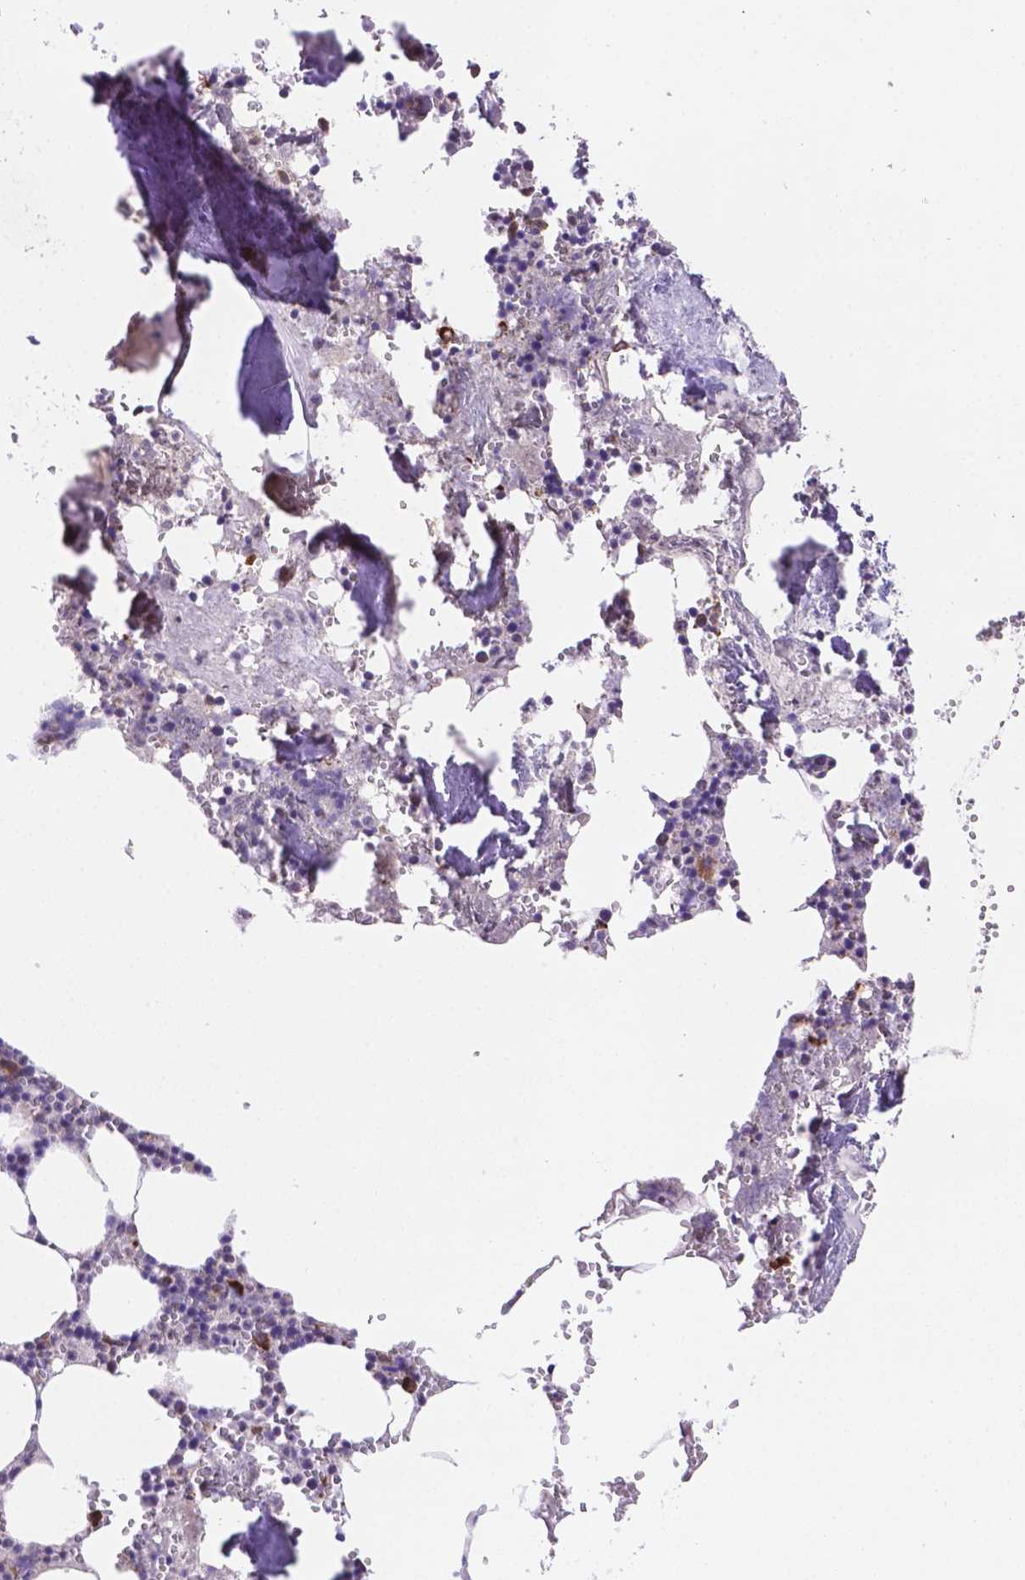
{"staining": {"intensity": "moderate", "quantity": "<25%", "location": "cytoplasmic/membranous"}, "tissue": "bone marrow", "cell_type": "Hematopoietic cells", "image_type": "normal", "snomed": [{"axis": "morphology", "description": "Normal tissue, NOS"}, {"axis": "topography", "description": "Bone marrow"}], "caption": "Hematopoietic cells display moderate cytoplasmic/membranous expression in about <25% of cells in benign bone marrow. Nuclei are stained in blue.", "gene": "FNIP1", "patient": {"sex": "male", "age": 54}}